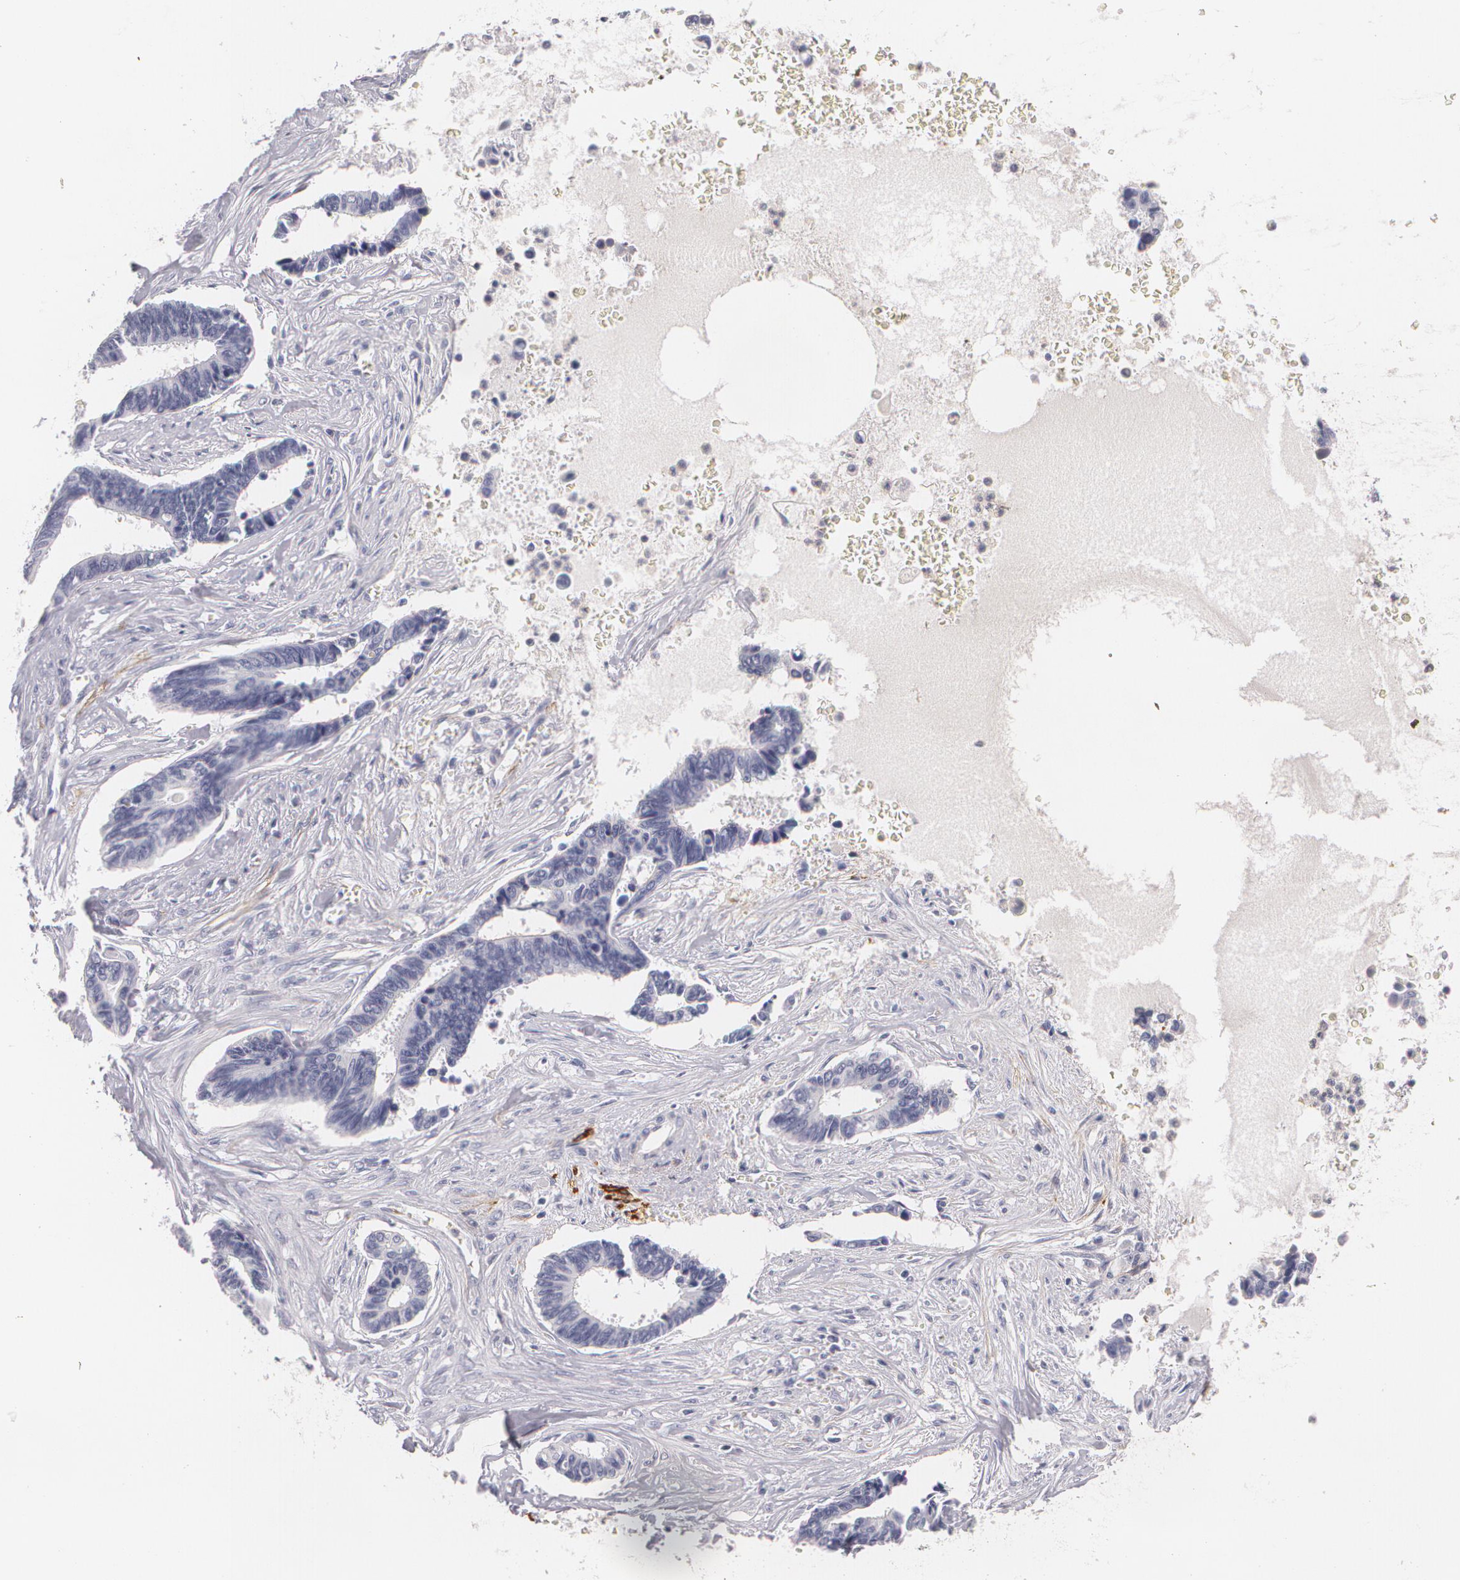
{"staining": {"intensity": "negative", "quantity": "none", "location": "none"}, "tissue": "pancreatic cancer", "cell_type": "Tumor cells", "image_type": "cancer", "snomed": [{"axis": "morphology", "description": "Adenocarcinoma, NOS"}, {"axis": "topography", "description": "Pancreas"}], "caption": "A histopathology image of pancreatic adenocarcinoma stained for a protein reveals no brown staining in tumor cells. The staining was performed using DAB to visualize the protein expression in brown, while the nuclei were stained in blue with hematoxylin (Magnification: 20x).", "gene": "NGFR", "patient": {"sex": "female", "age": 70}}